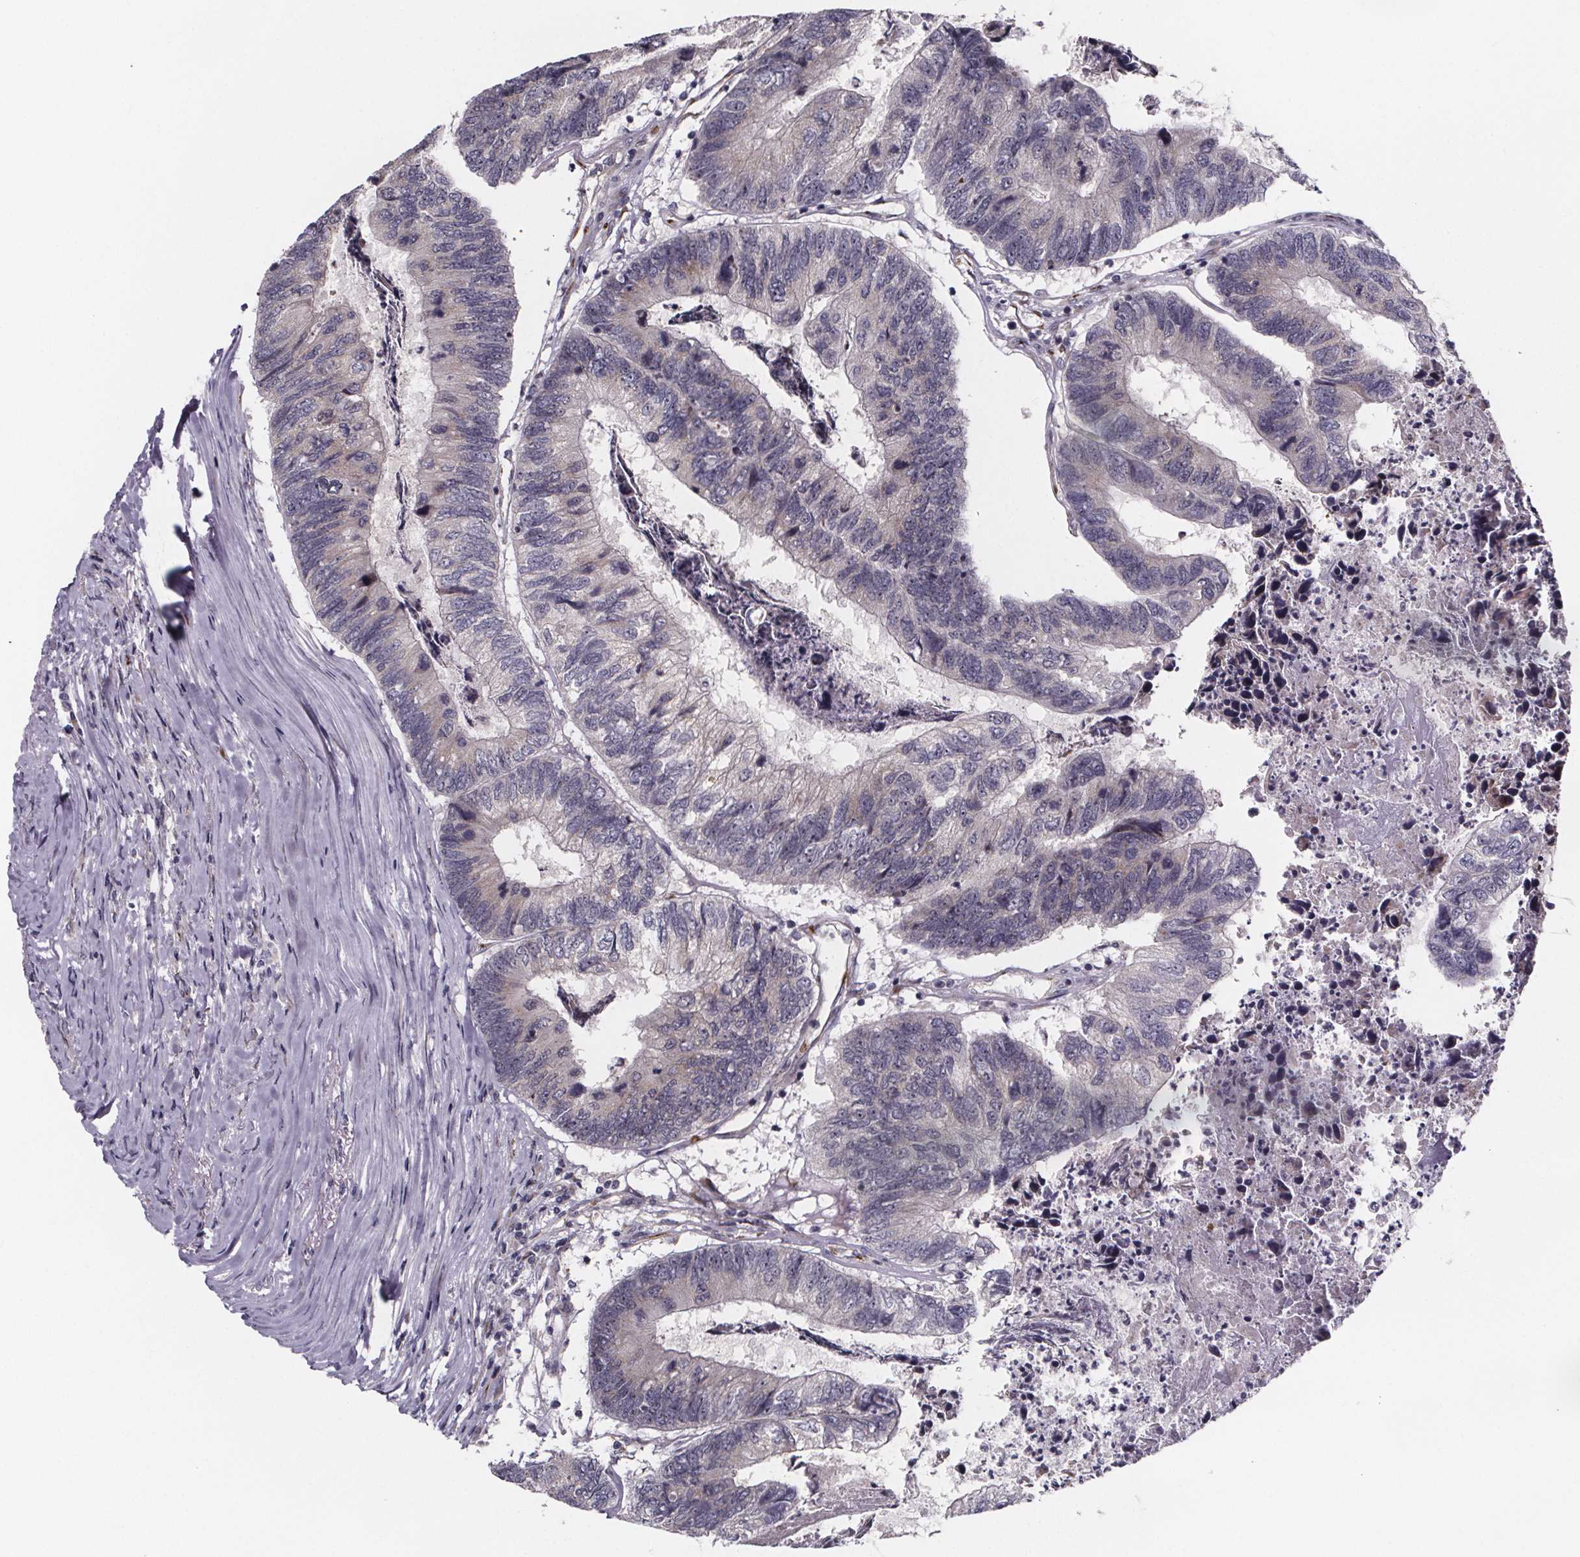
{"staining": {"intensity": "weak", "quantity": "<25%", "location": "cytoplasmic/membranous"}, "tissue": "colorectal cancer", "cell_type": "Tumor cells", "image_type": "cancer", "snomed": [{"axis": "morphology", "description": "Adenocarcinoma, NOS"}, {"axis": "topography", "description": "Colon"}], "caption": "Tumor cells show no significant protein expression in colorectal cancer (adenocarcinoma). (DAB immunohistochemistry, high magnification).", "gene": "NDST1", "patient": {"sex": "female", "age": 67}}